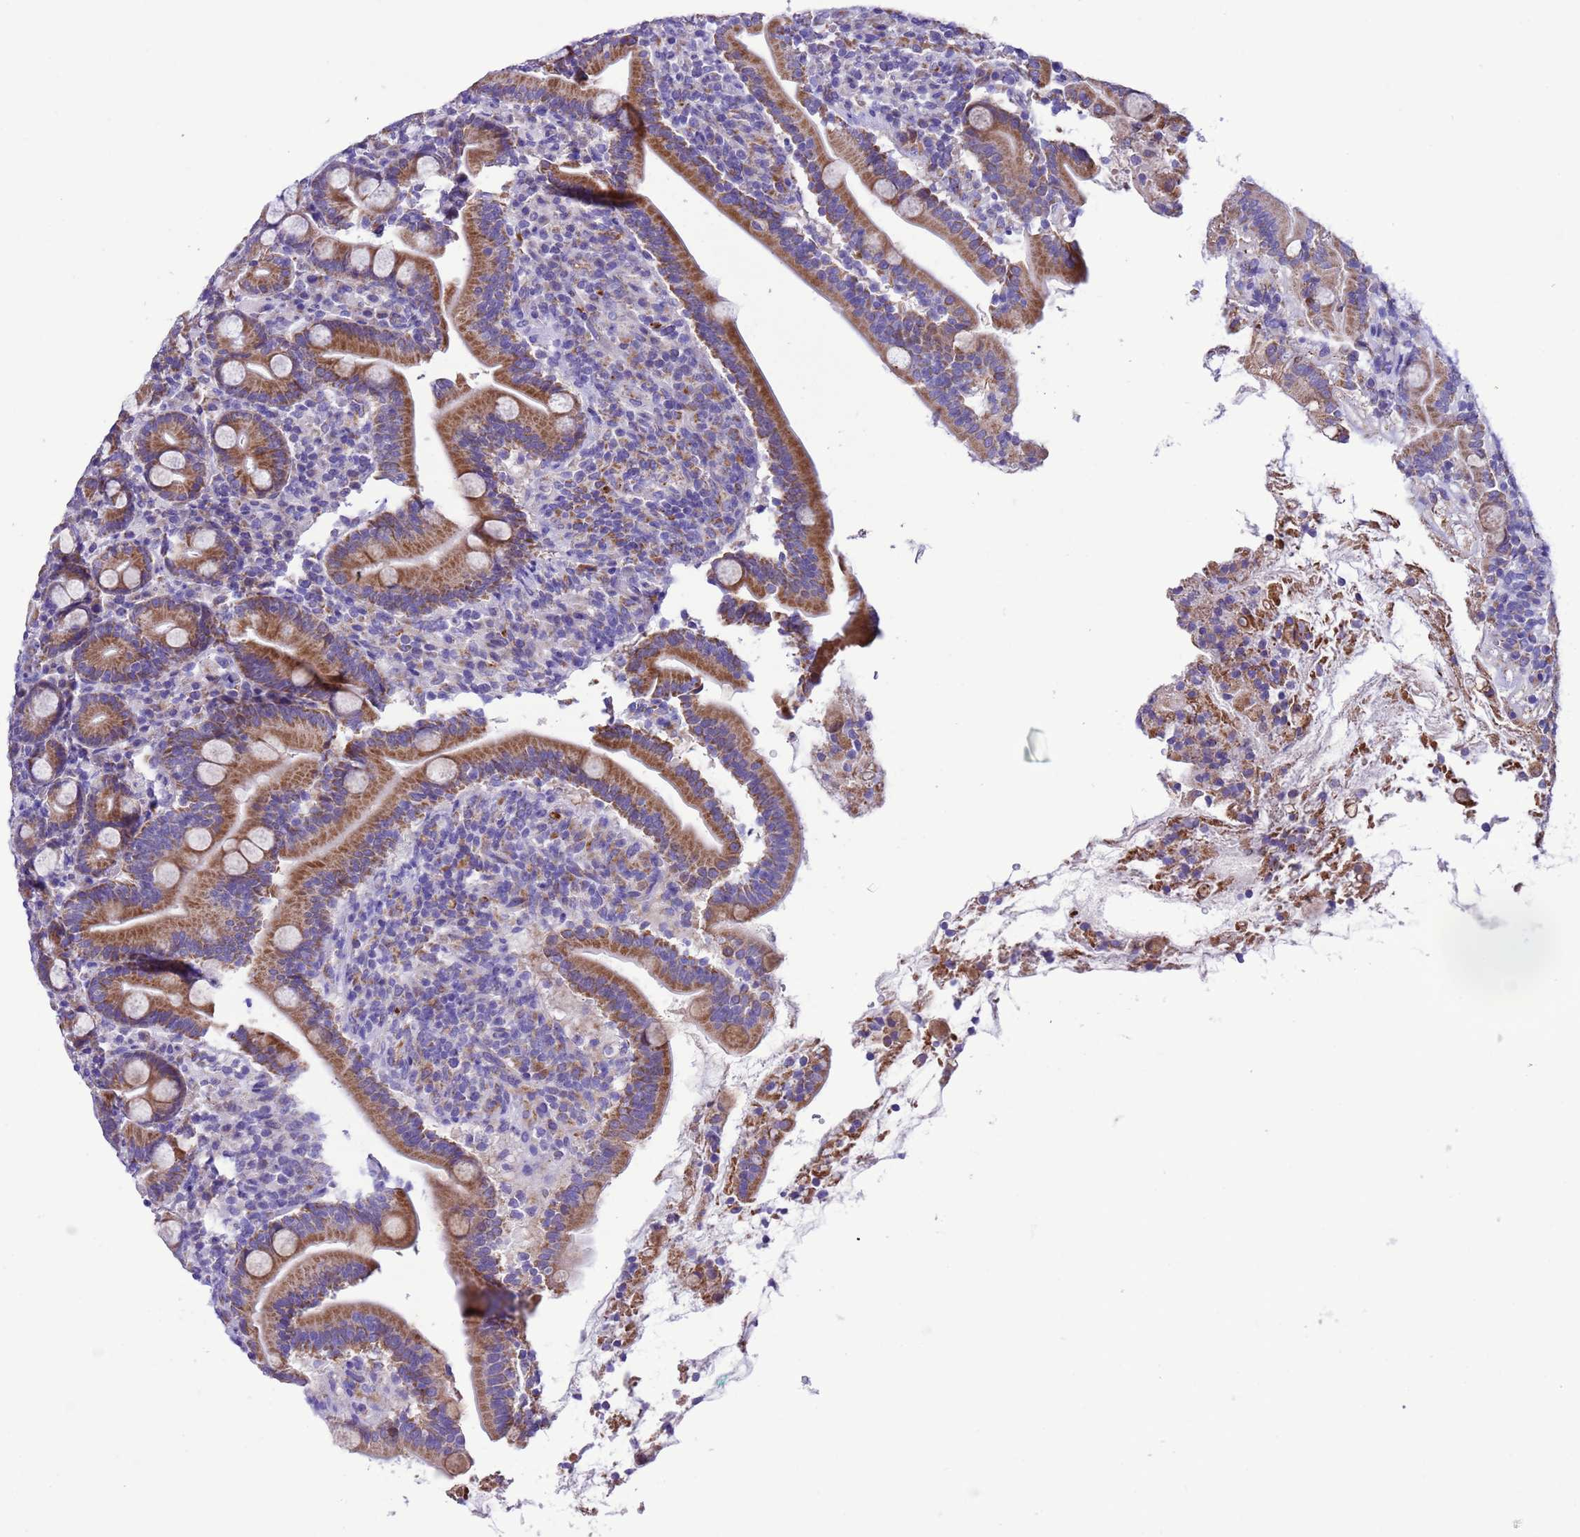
{"staining": {"intensity": "moderate", "quantity": ">75%", "location": "cytoplasmic/membranous"}, "tissue": "duodenum", "cell_type": "Glandular cells", "image_type": "normal", "snomed": [{"axis": "morphology", "description": "Normal tissue, NOS"}, {"axis": "topography", "description": "Duodenum"}], "caption": "Moderate cytoplasmic/membranous positivity is identified in about >75% of glandular cells in unremarkable duodenum.", "gene": "CCDC191", "patient": {"sex": "male", "age": 35}}